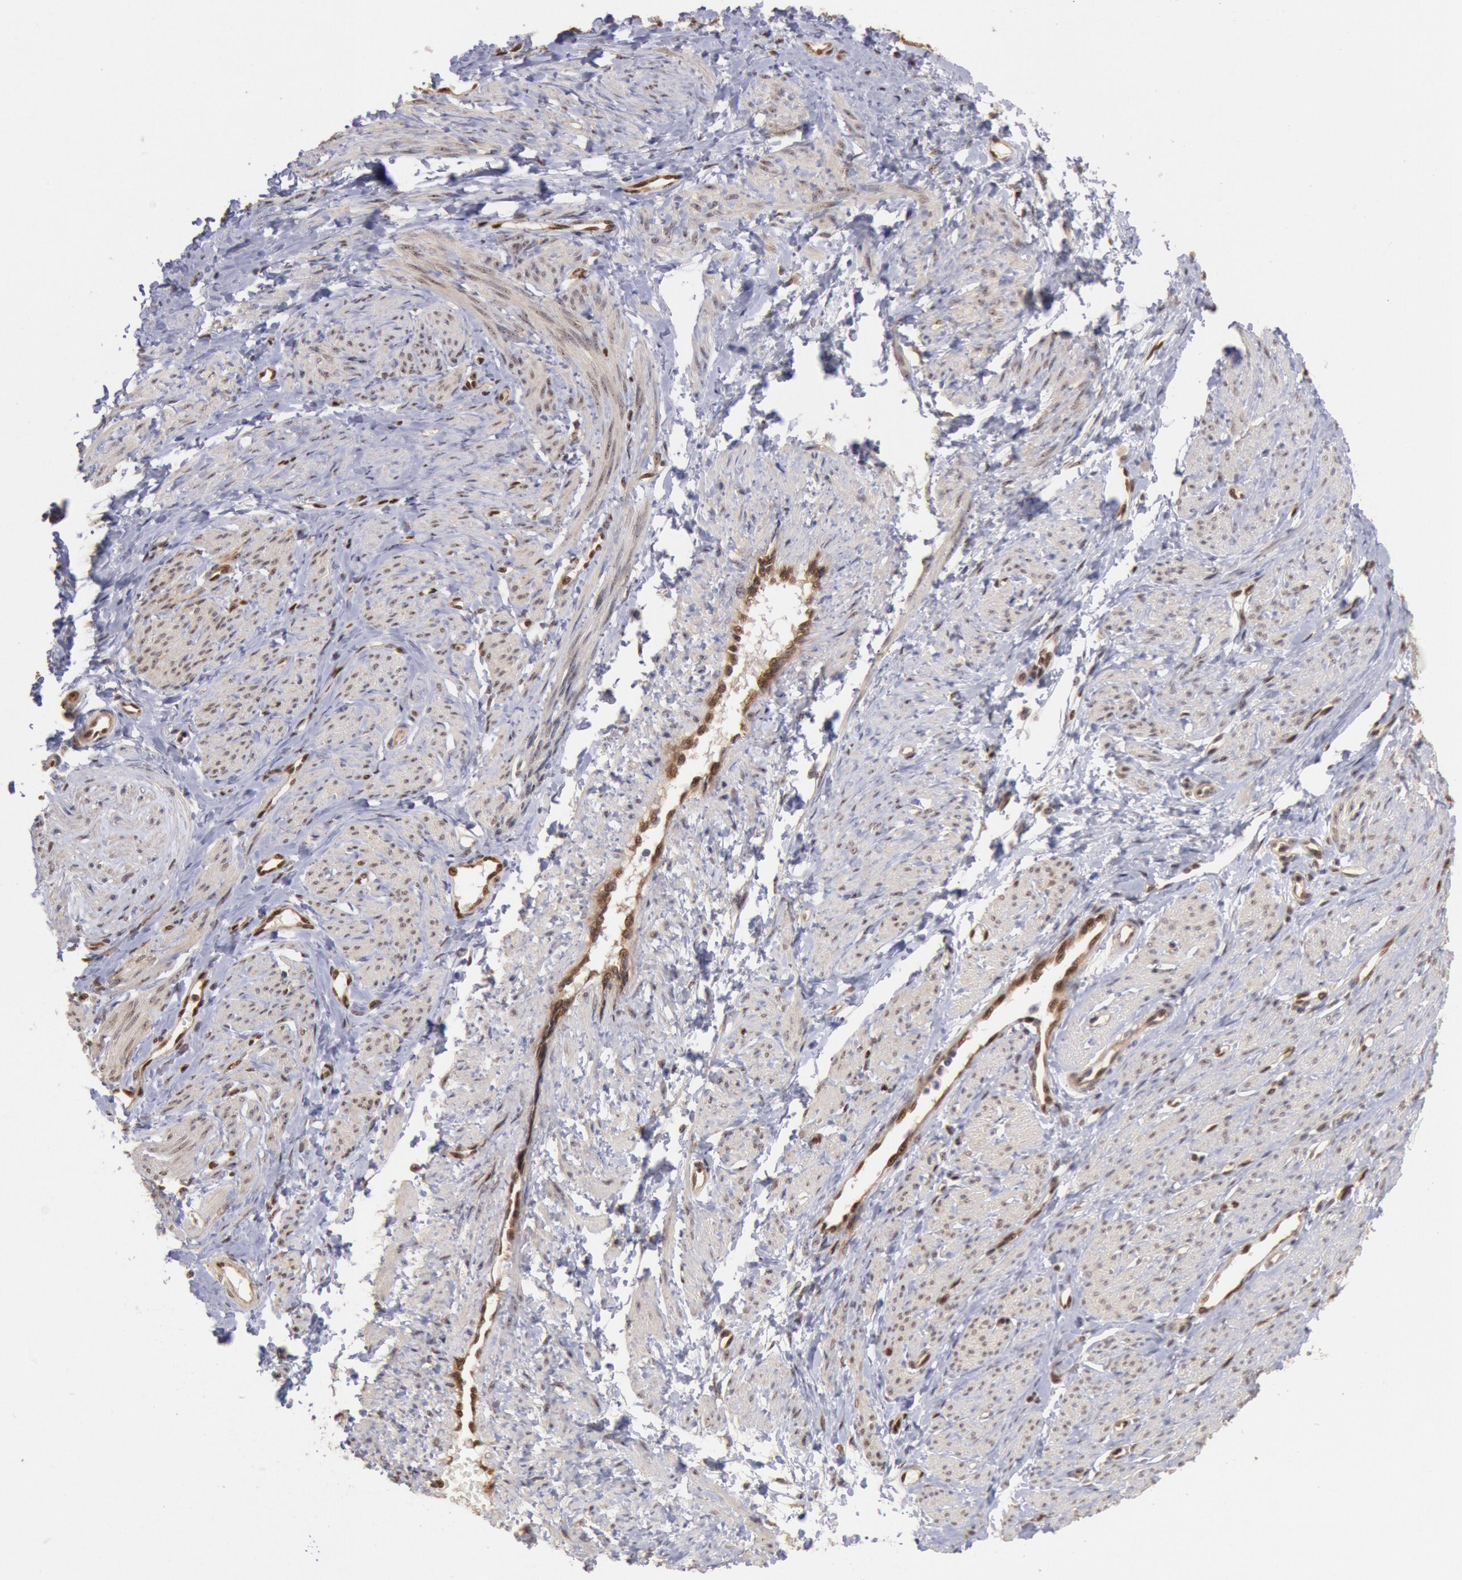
{"staining": {"intensity": "weak", "quantity": "25%-75%", "location": "cytoplasmic/membranous,nuclear"}, "tissue": "smooth muscle", "cell_type": "Smooth muscle cells", "image_type": "normal", "snomed": [{"axis": "morphology", "description": "Normal tissue, NOS"}, {"axis": "topography", "description": "Smooth muscle"}, {"axis": "topography", "description": "Uterus"}], "caption": "Smooth muscle stained with DAB (3,3'-diaminobenzidine) IHC demonstrates low levels of weak cytoplasmic/membranous,nuclear positivity in about 25%-75% of smooth muscle cells. The protein is stained brown, and the nuclei are stained in blue (DAB (3,3'-diaminobenzidine) IHC with brightfield microscopy, high magnification).", "gene": "STX17", "patient": {"sex": "female", "age": 39}}